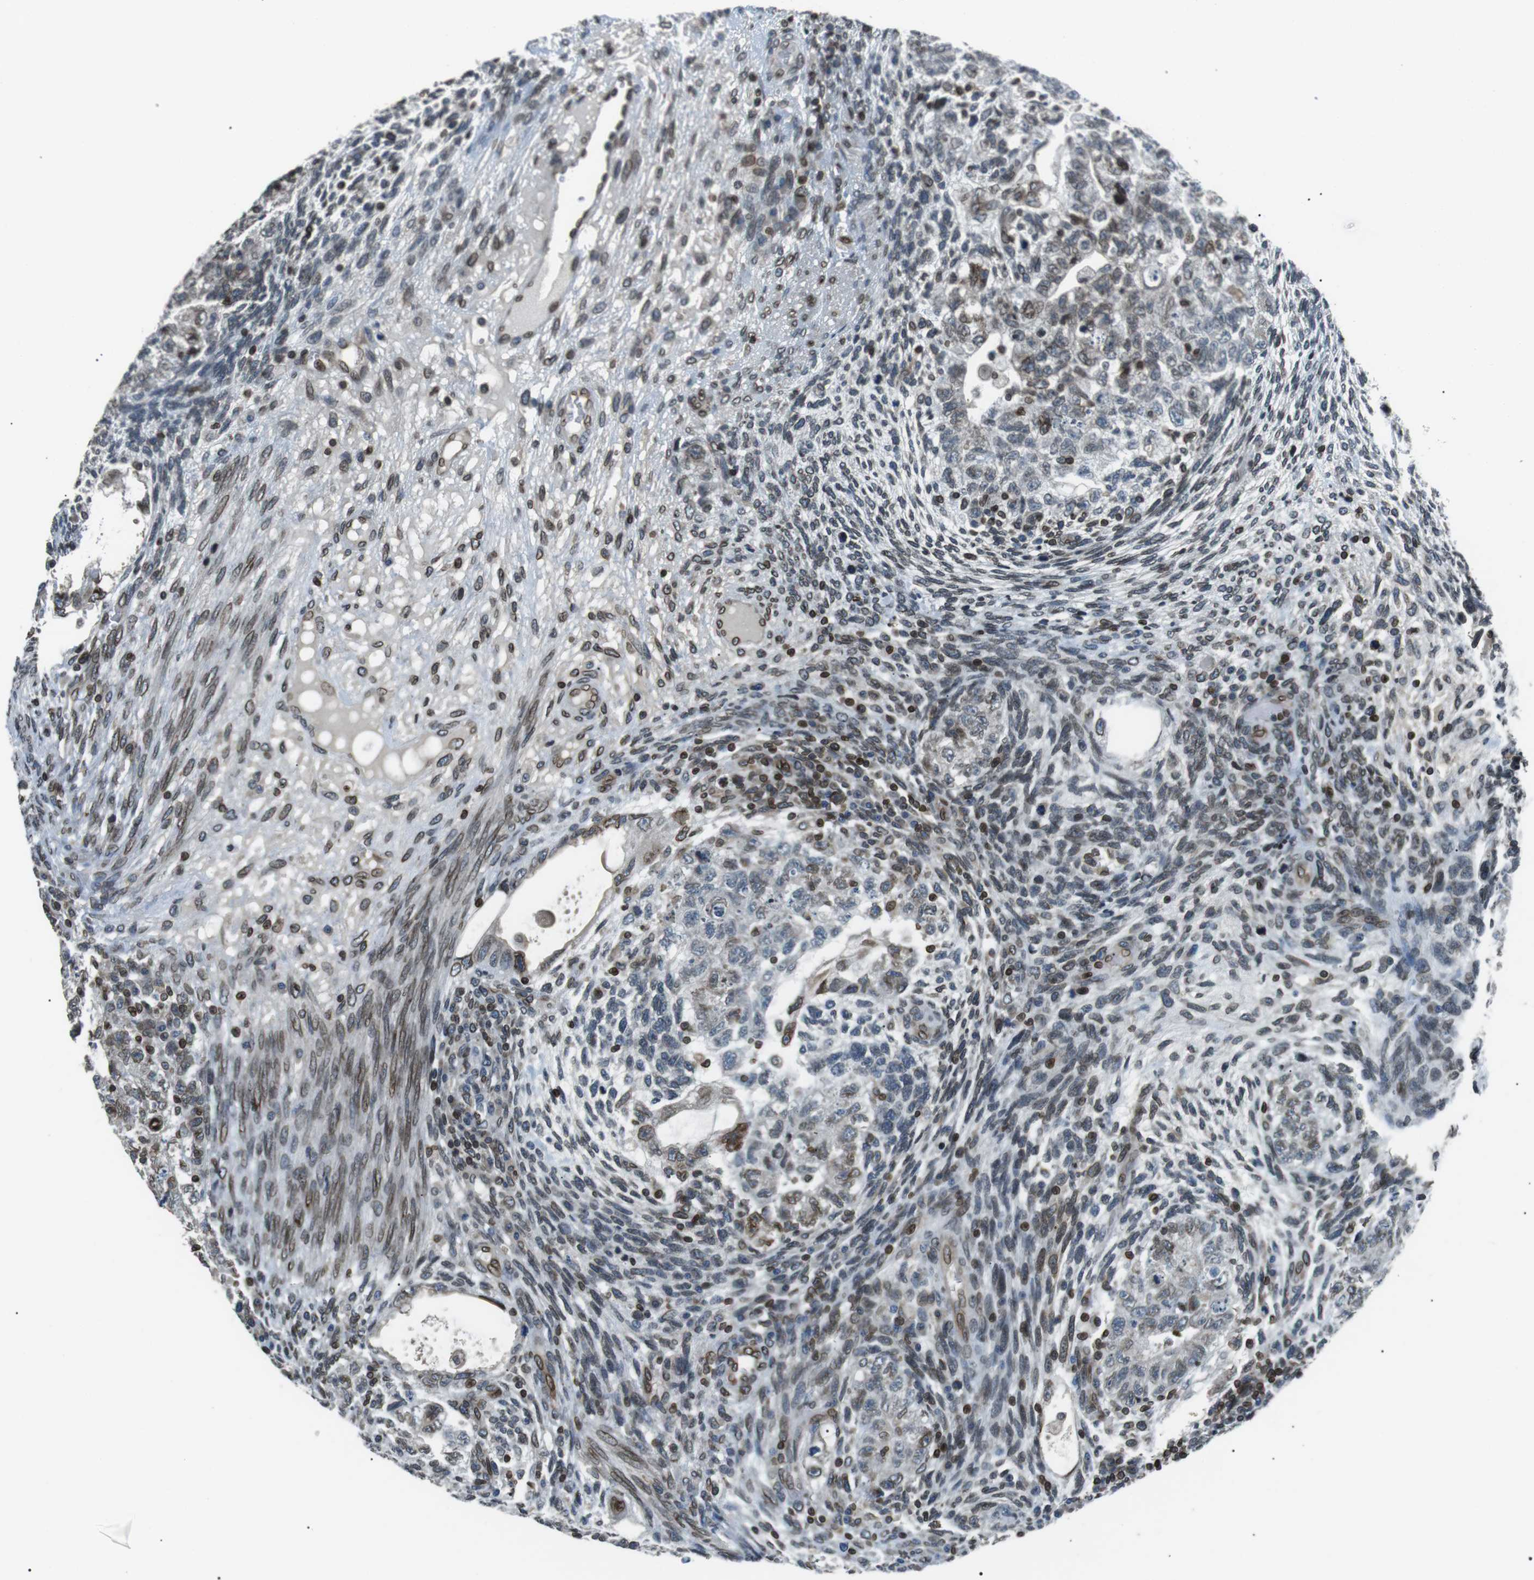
{"staining": {"intensity": "weak", "quantity": "<25%", "location": "nuclear"}, "tissue": "testis cancer", "cell_type": "Tumor cells", "image_type": "cancer", "snomed": [{"axis": "morphology", "description": "Normal tissue, NOS"}, {"axis": "morphology", "description": "Carcinoma, Embryonal, NOS"}, {"axis": "topography", "description": "Testis"}], "caption": "There is no significant positivity in tumor cells of embryonal carcinoma (testis). (DAB IHC visualized using brightfield microscopy, high magnification).", "gene": "TMX4", "patient": {"sex": "male", "age": 36}}